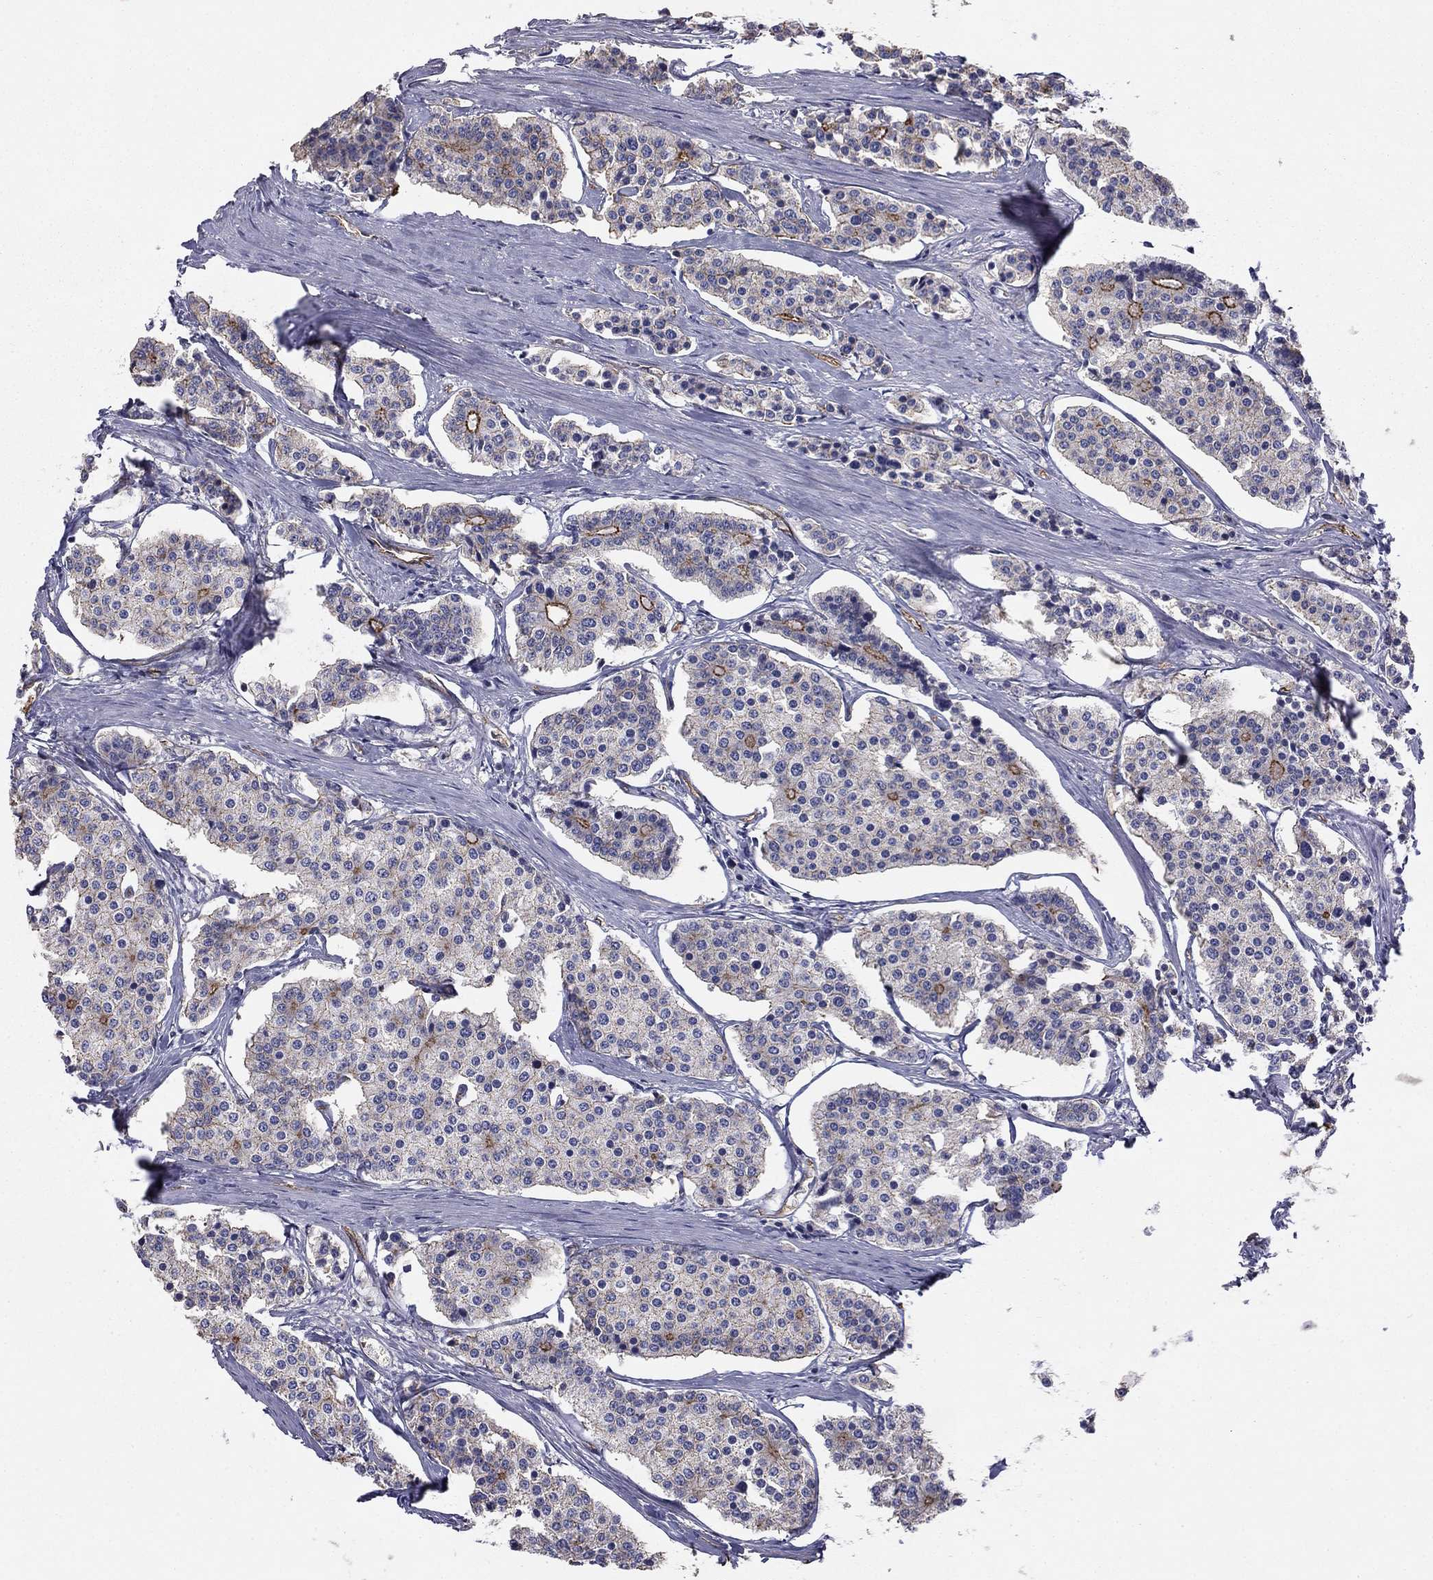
{"staining": {"intensity": "moderate", "quantity": "<25%", "location": "cytoplasmic/membranous"}, "tissue": "carcinoid", "cell_type": "Tumor cells", "image_type": "cancer", "snomed": [{"axis": "morphology", "description": "Carcinoid, malignant, NOS"}, {"axis": "topography", "description": "Small intestine"}], "caption": "Immunohistochemistry histopathology image of neoplastic tissue: human malignant carcinoid stained using immunohistochemistry demonstrates low levels of moderate protein expression localized specifically in the cytoplasmic/membranous of tumor cells, appearing as a cytoplasmic/membranous brown color.", "gene": "TCHH", "patient": {"sex": "female", "age": 65}}